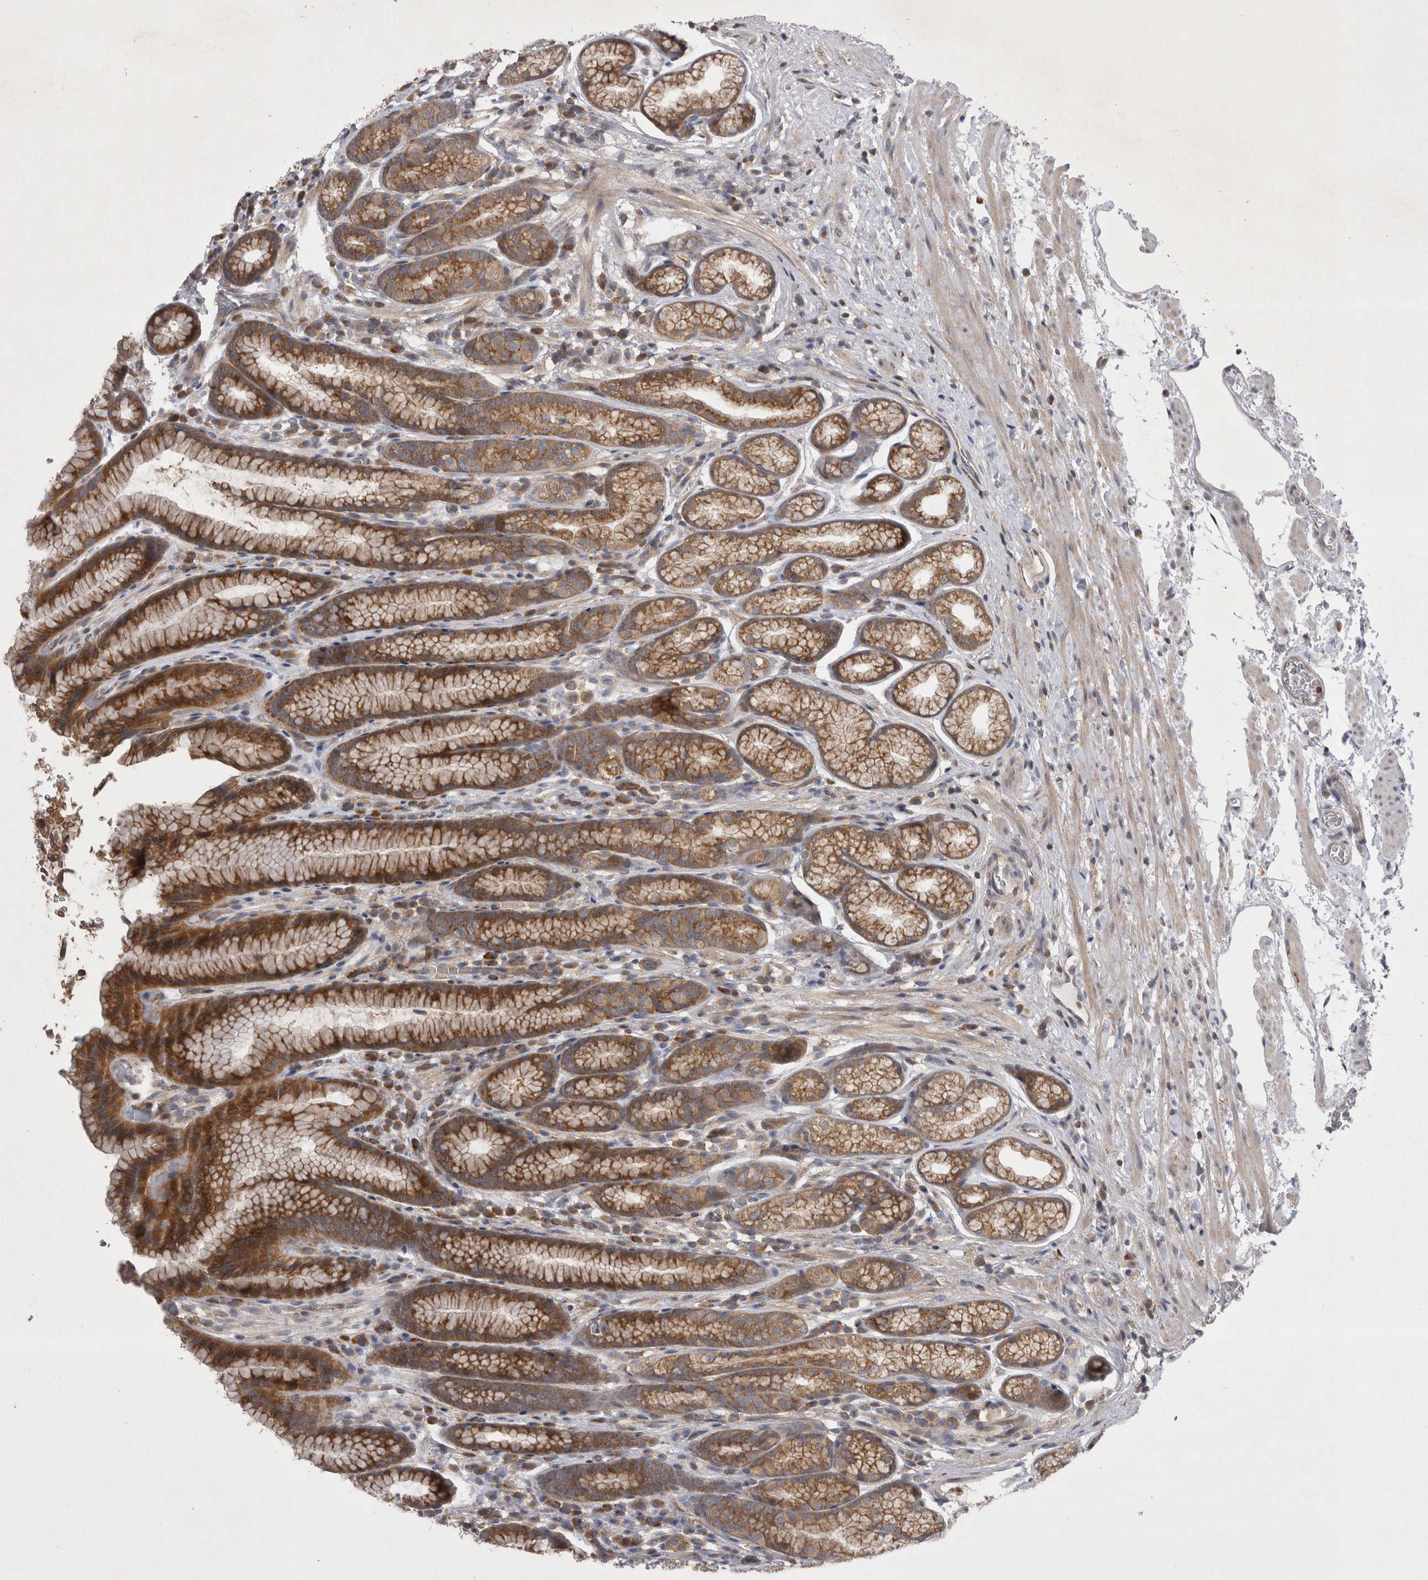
{"staining": {"intensity": "moderate", "quantity": ">75%", "location": "cytoplasmic/membranous"}, "tissue": "stomach", "cell_type": "Glandular cells", "image_type": "normal", "snomed": [{"axis": "morphology", "description": "Normal tissue, NOS"}, {"axis": "topography", "description": "Stomach"}], "caption": "Immunohistochemical staining of unremarkable stomach displays moderate cytoplasmic/membranous protein staining in approximately >75% of glandular cells.", "gene": "TSPOAP1", "patient": {"sex": "male", "age": 42}}